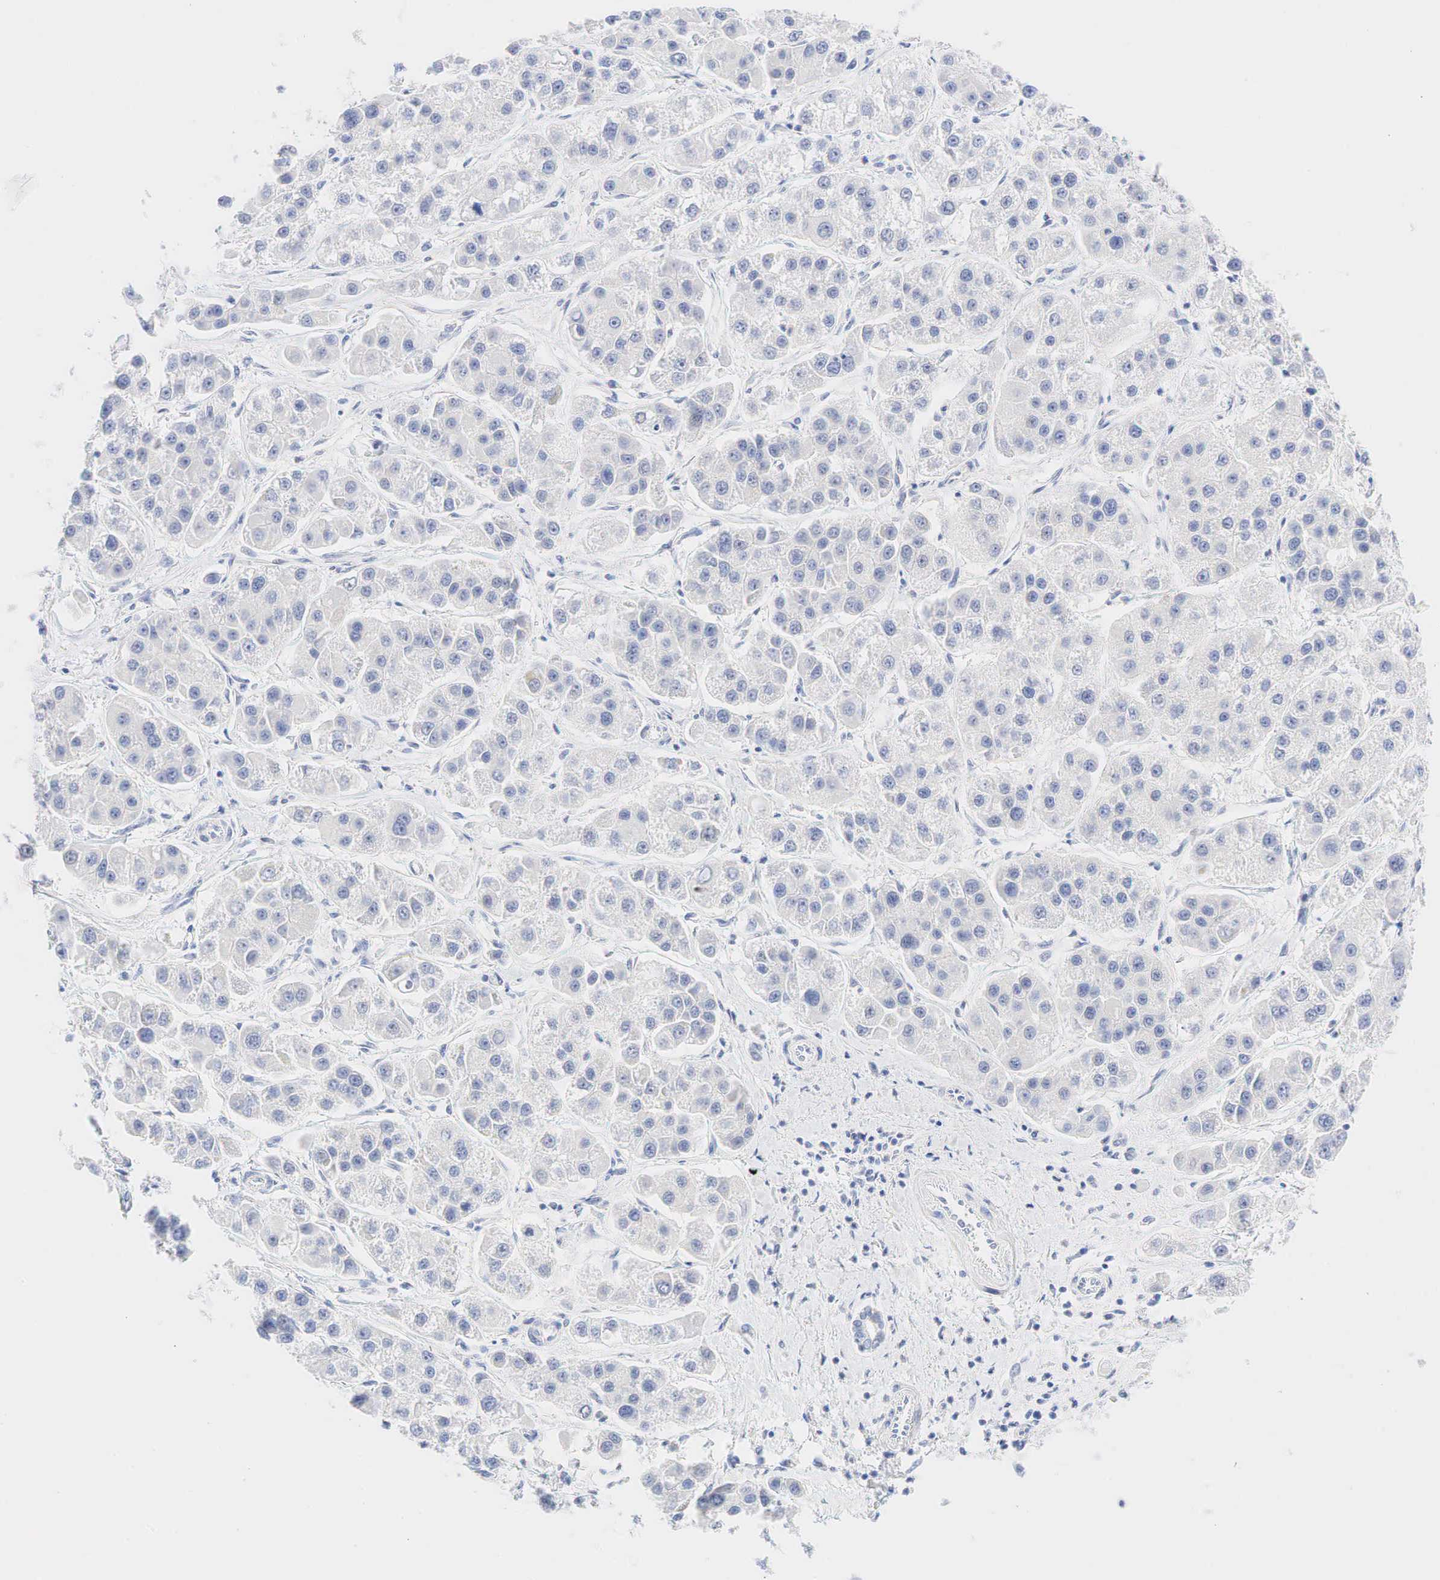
{"staining": {"intensity": "negative", "quantity": "none", "location": "none"}, "tissue": "liver cancer", "cell_type": "Tumor cells", "image_type": "cancer", "snomed": [{"axis": "morphology", "description": "Carcinoma, Hepatocellular, NOS"}, {"axis": "topography", "description": "Liver"}], "caption": "Photomicrograph shows no protein staining in tumor cells of liver cancer tissue.", "gene": "AR", "patient": {"sex": "female", "age": 85}}